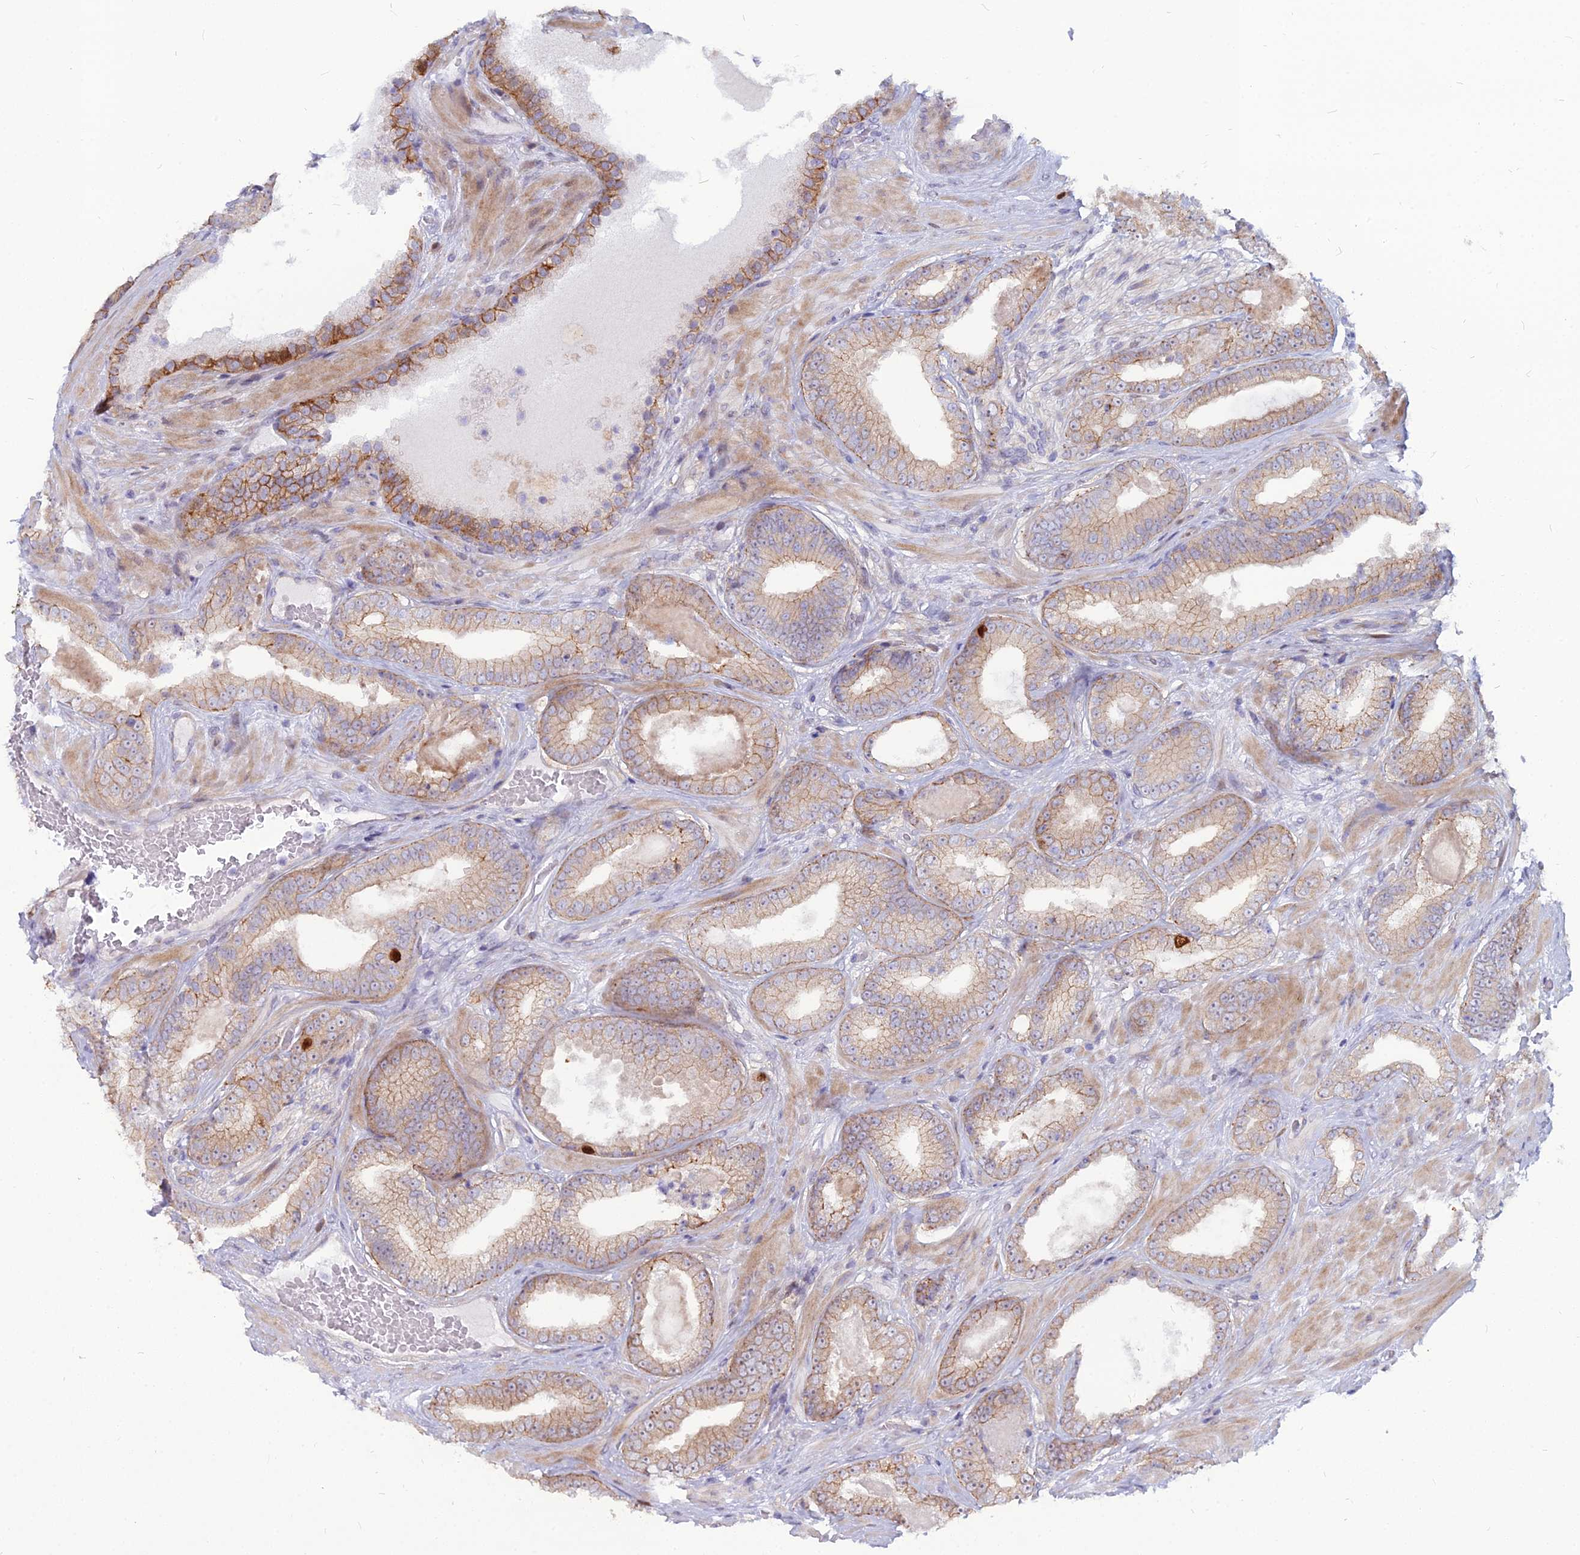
{"staining": {"intensity": "weak", "quantity": "25%-75%", "location": "cytoplasmic/membranous"}, "tissue": "prostate cancer", "cell_type": "Tumor cells", "image_type": "cancer", "snomed": [{"axis": "morphology", "description": "Adenocarcinoma, Low grade"}, {"axis": "topography", "description": "Prostate"}], "caption": "Prostate cancer (adenocarcinoma (low-grade)) stained with DAB (3,3'-diaminobenzidine) immunohistochemistry shows low levels of weak cytoplasmic/membranous expression in about 25%-75% of tumor cells.", "gene": "NUSAP1", "patient": {"sex": "male", "age": 57}}